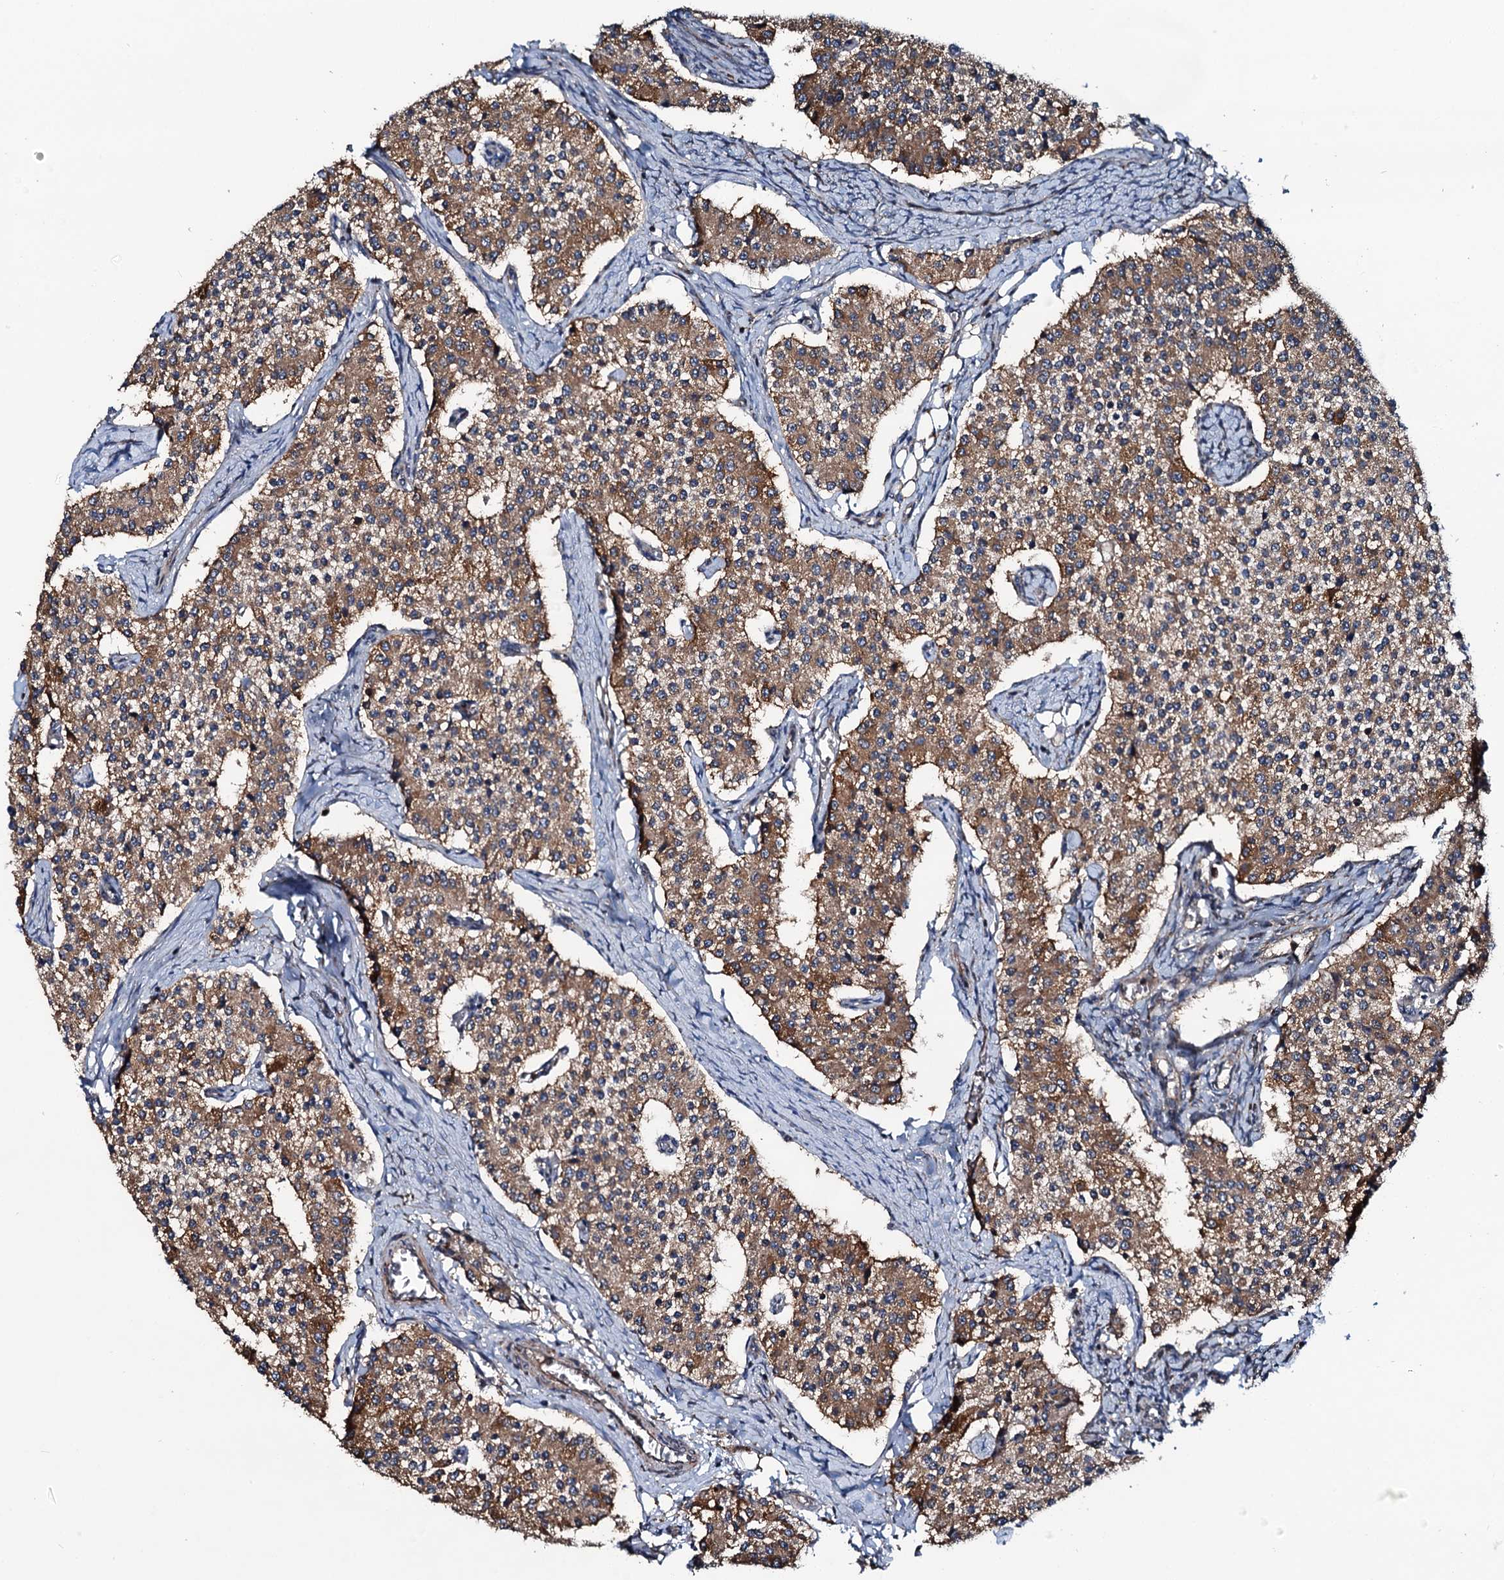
{"staining": {"intensity": "moderate", "quantity": ">75%", "location": "cytoplasmic/membranous"}, "tissue": "carcinoid", "cell_type": "Tumor cells", "image_type": "cancer", "snomed": [{"axis": "morphology", "description": "Carcinoid, malignant, NOS"}, {"axis": "topography", "description": "Colon"}], "caption": "IHC (DAB (3,3'-diaminobenzidine)) staining of human malignant carcinoid demonstrates moderate cytoplasmic/membranous protein positivity in approximately >75% of tumor cells.", "gene": "NEK1", "patient": {"sex": "female", "age": 52}}